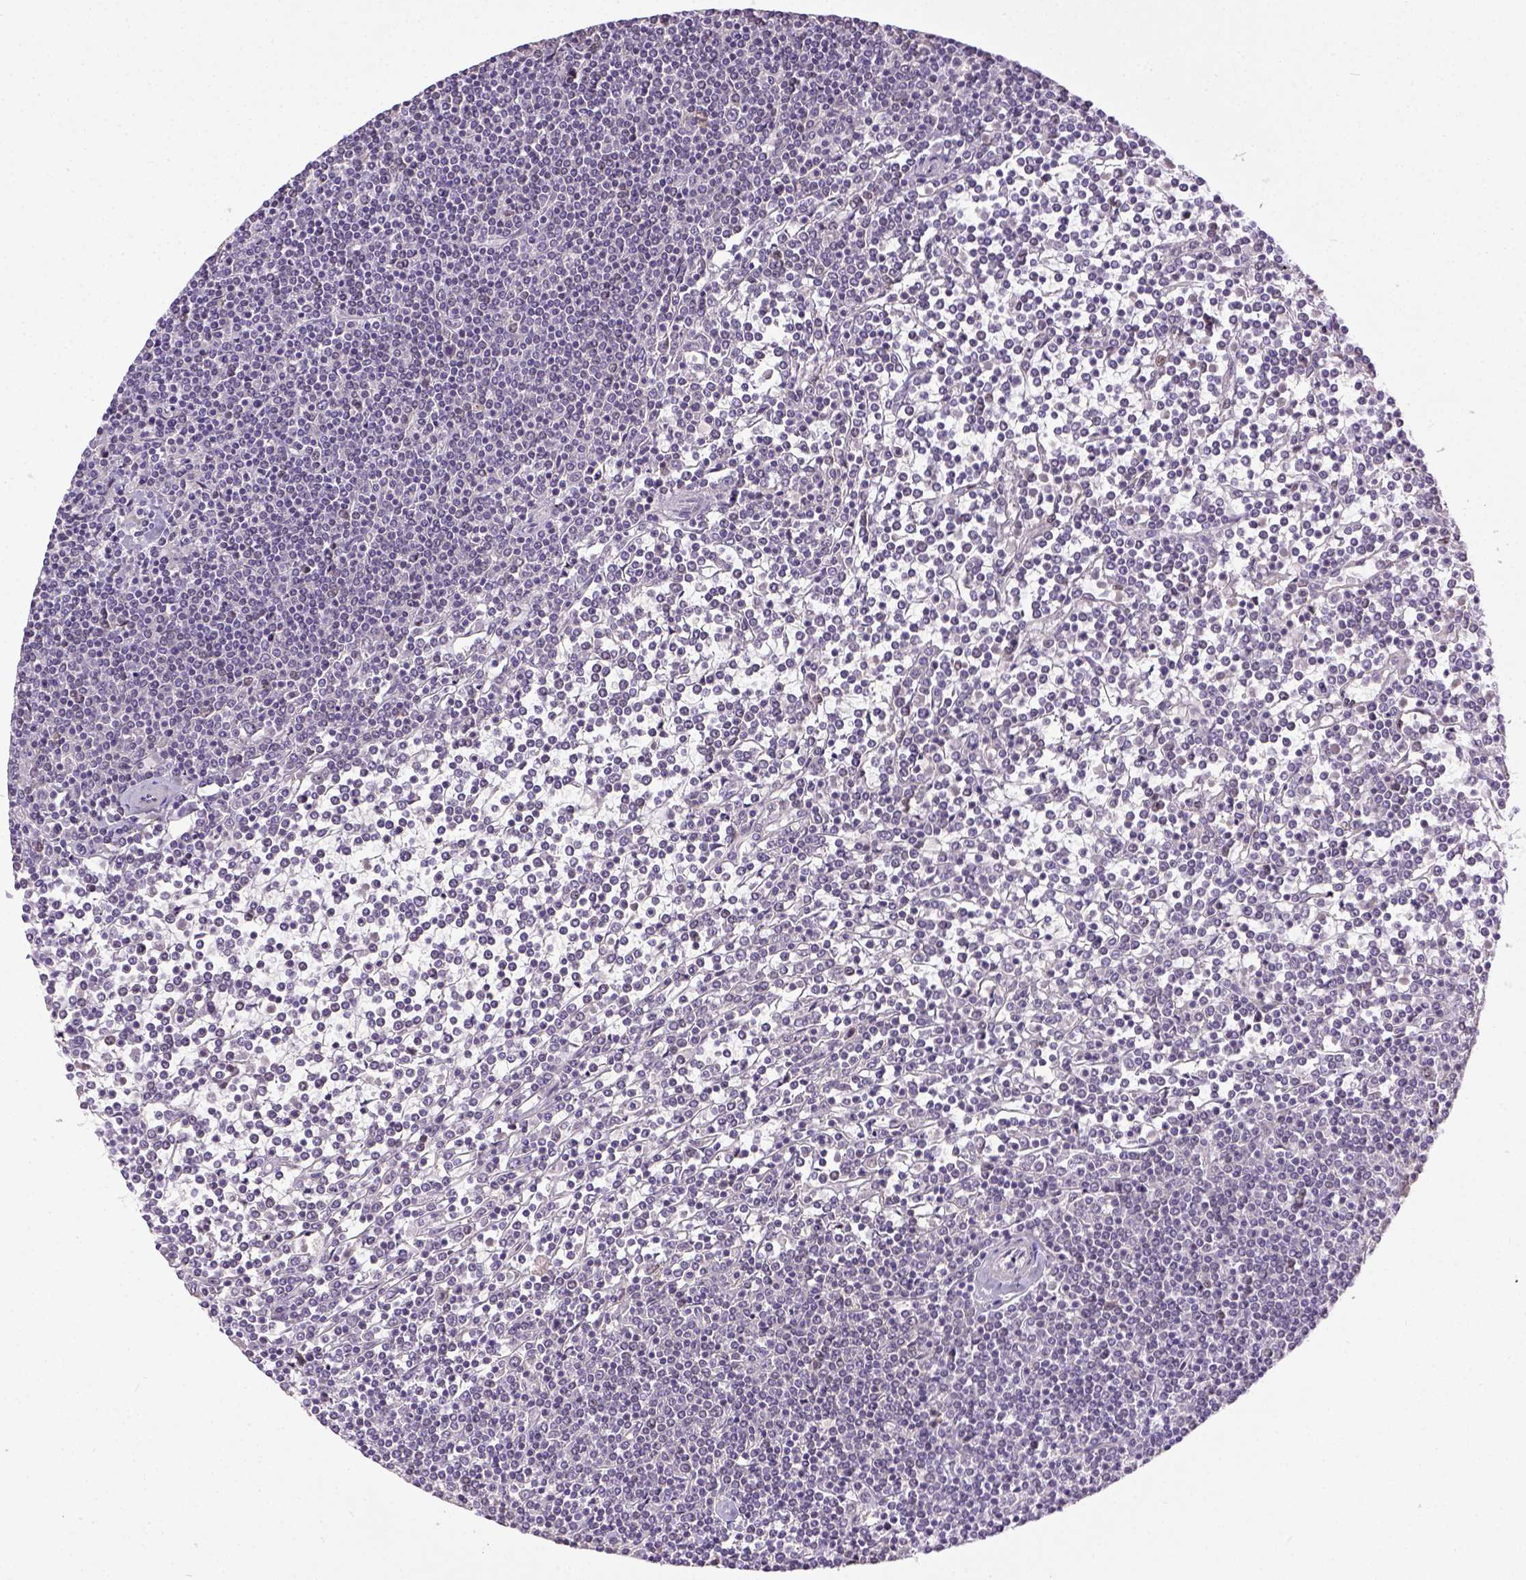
{"staining": {"intensity": "negative", "quantity": "none", "location": "none"}, "tissue": "lymphoma", "cell_type": "Tumor cells", "image_type": "cancer", "snomed": [{"axis": "morphology", "description": "Malignant lymphoma, non-Hodgkin's type, Low grade"}, {"axis": "topography", "description": "Spleen"}], "caption": "Immunohistochemistry micrograph of human lymphoma stained for a protein (brown), which reveals no expression in tumor cells. (DAB (3,3'-diaminobenzidine) immunohistochemistry, high magnification).", "gene": "ERCC1", "patient": {"sex": "female", "age": 19}}